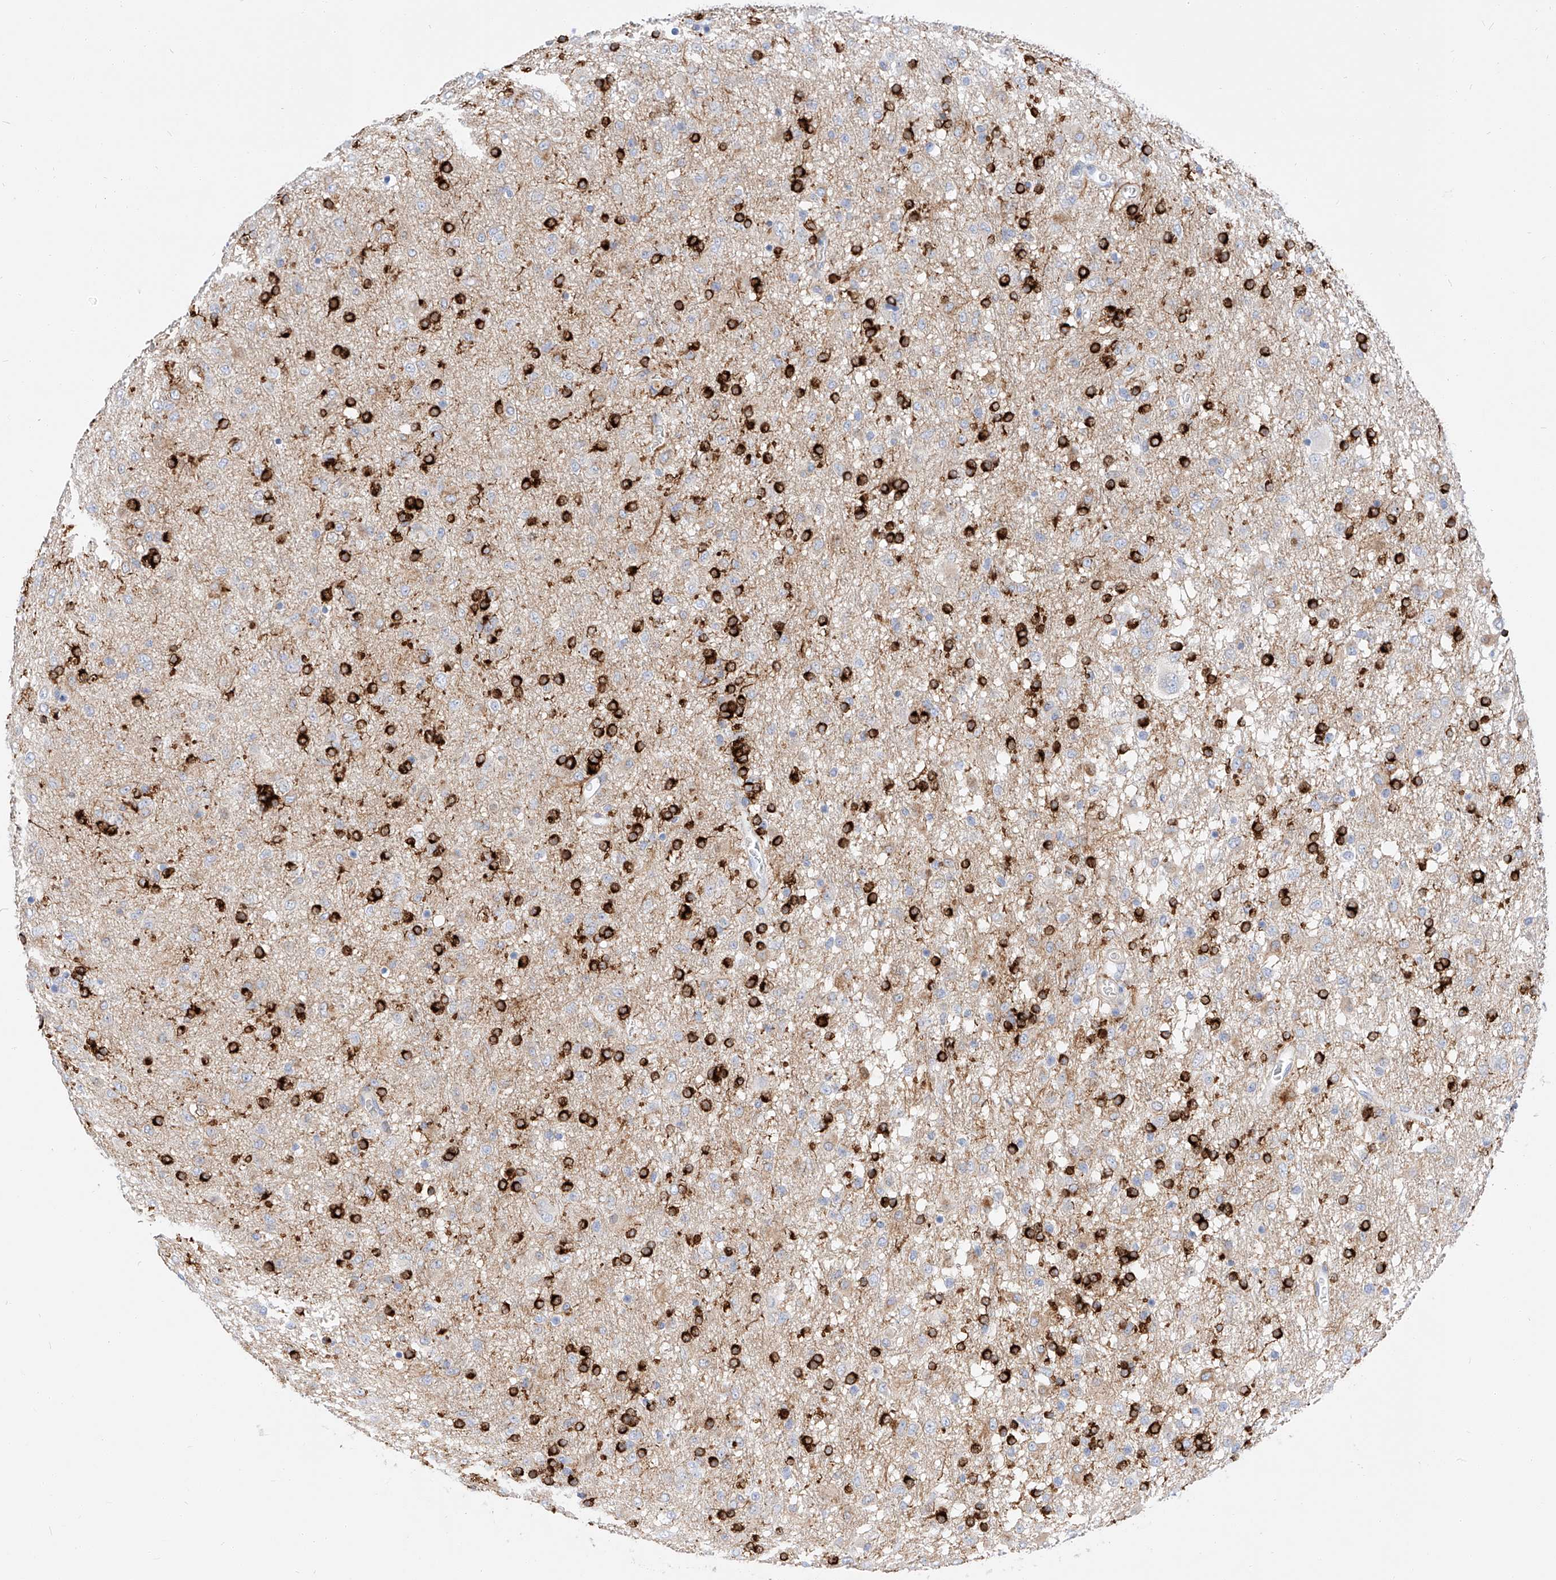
{"staining": {"intensity": "negative", "quantity": "none", "location": "none"}, "tissue": "glioma", "cell_type": "Tumor cells", "image_type": "cancer", "snomed": [{"axis": "morphology", "description": "Glioma, malignant, Low grade"}, {"axis": "topography", "description": "Brain"}], "caption": "Immunohistochemistry (IHC) photomicrograph of neoplastic tissue: human glioma stained with DAB (3,3'-diaminobenzidine) shows no significant protein expression in tumor cells. (DAB immunohistochemistry, high magnification).", "gene": "MAP7", "patient": {"sex": "male", "age": 65}}